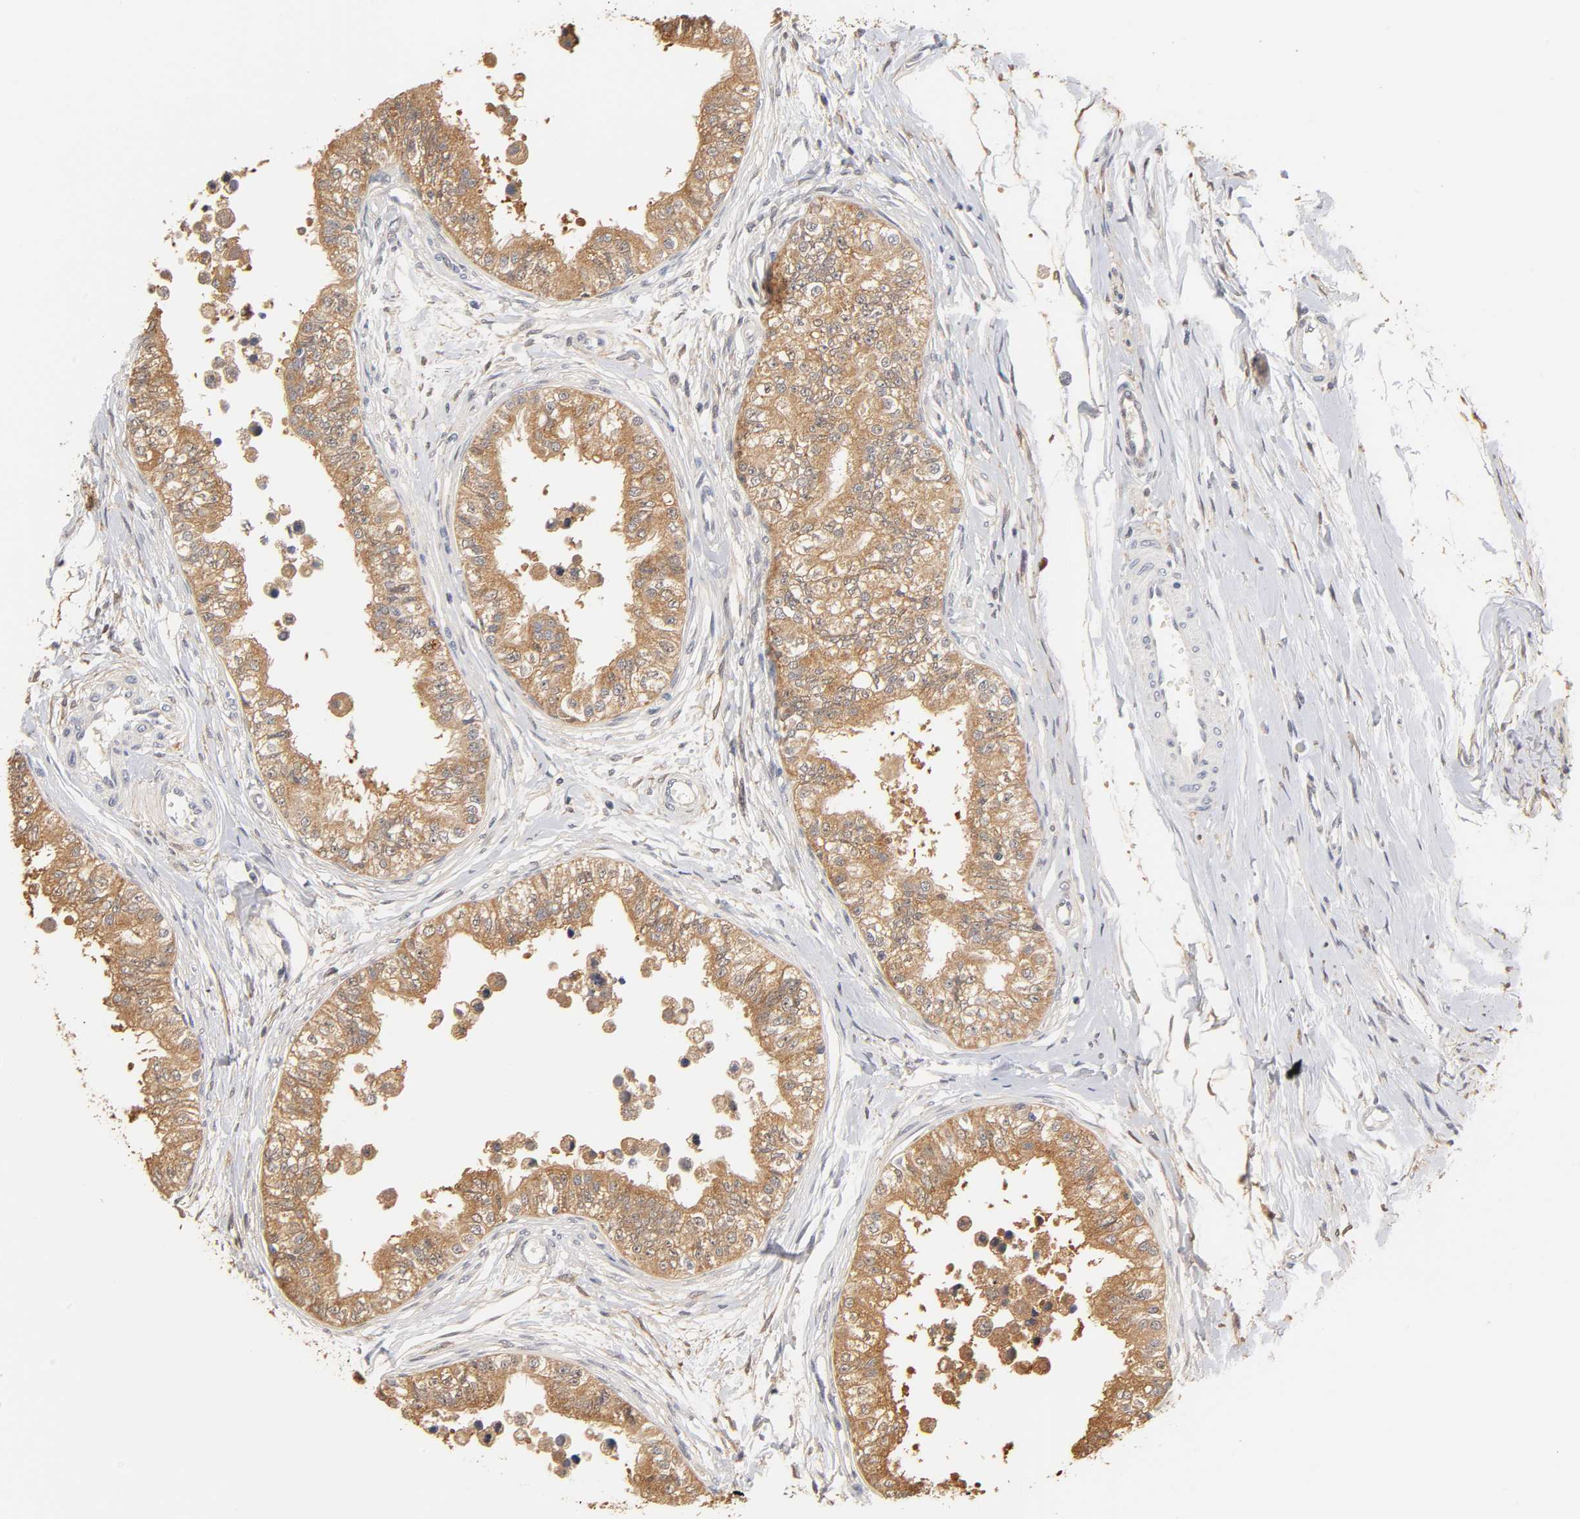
{"staining": {"intensity": "strong", "quantity": ">75%", "location": "nuclear"}, "tissue": "epididymis", "cell_type": "Glandular cells", "image_type": "normal", "snomed": [{"axis": "morphology", "description": "Normal tissue, NOS"}, {"axis": "morphology", "description": "Adenocarcinoma, metastatic, NOS"}, {"axis": "topography", "description": "Testis"}, {"axis": "topography", "description": "Epididymis"}], "caption": "Immunohistochemistry of benign human epididymis displays high levels of strong nuclear expression in approximately >75% of glandular cells. The protein of interest is shown in brown color, while the nuclei are stained blue.", "gene": "GSTZ1", "patient": {"sex": "male", "age": 26}}